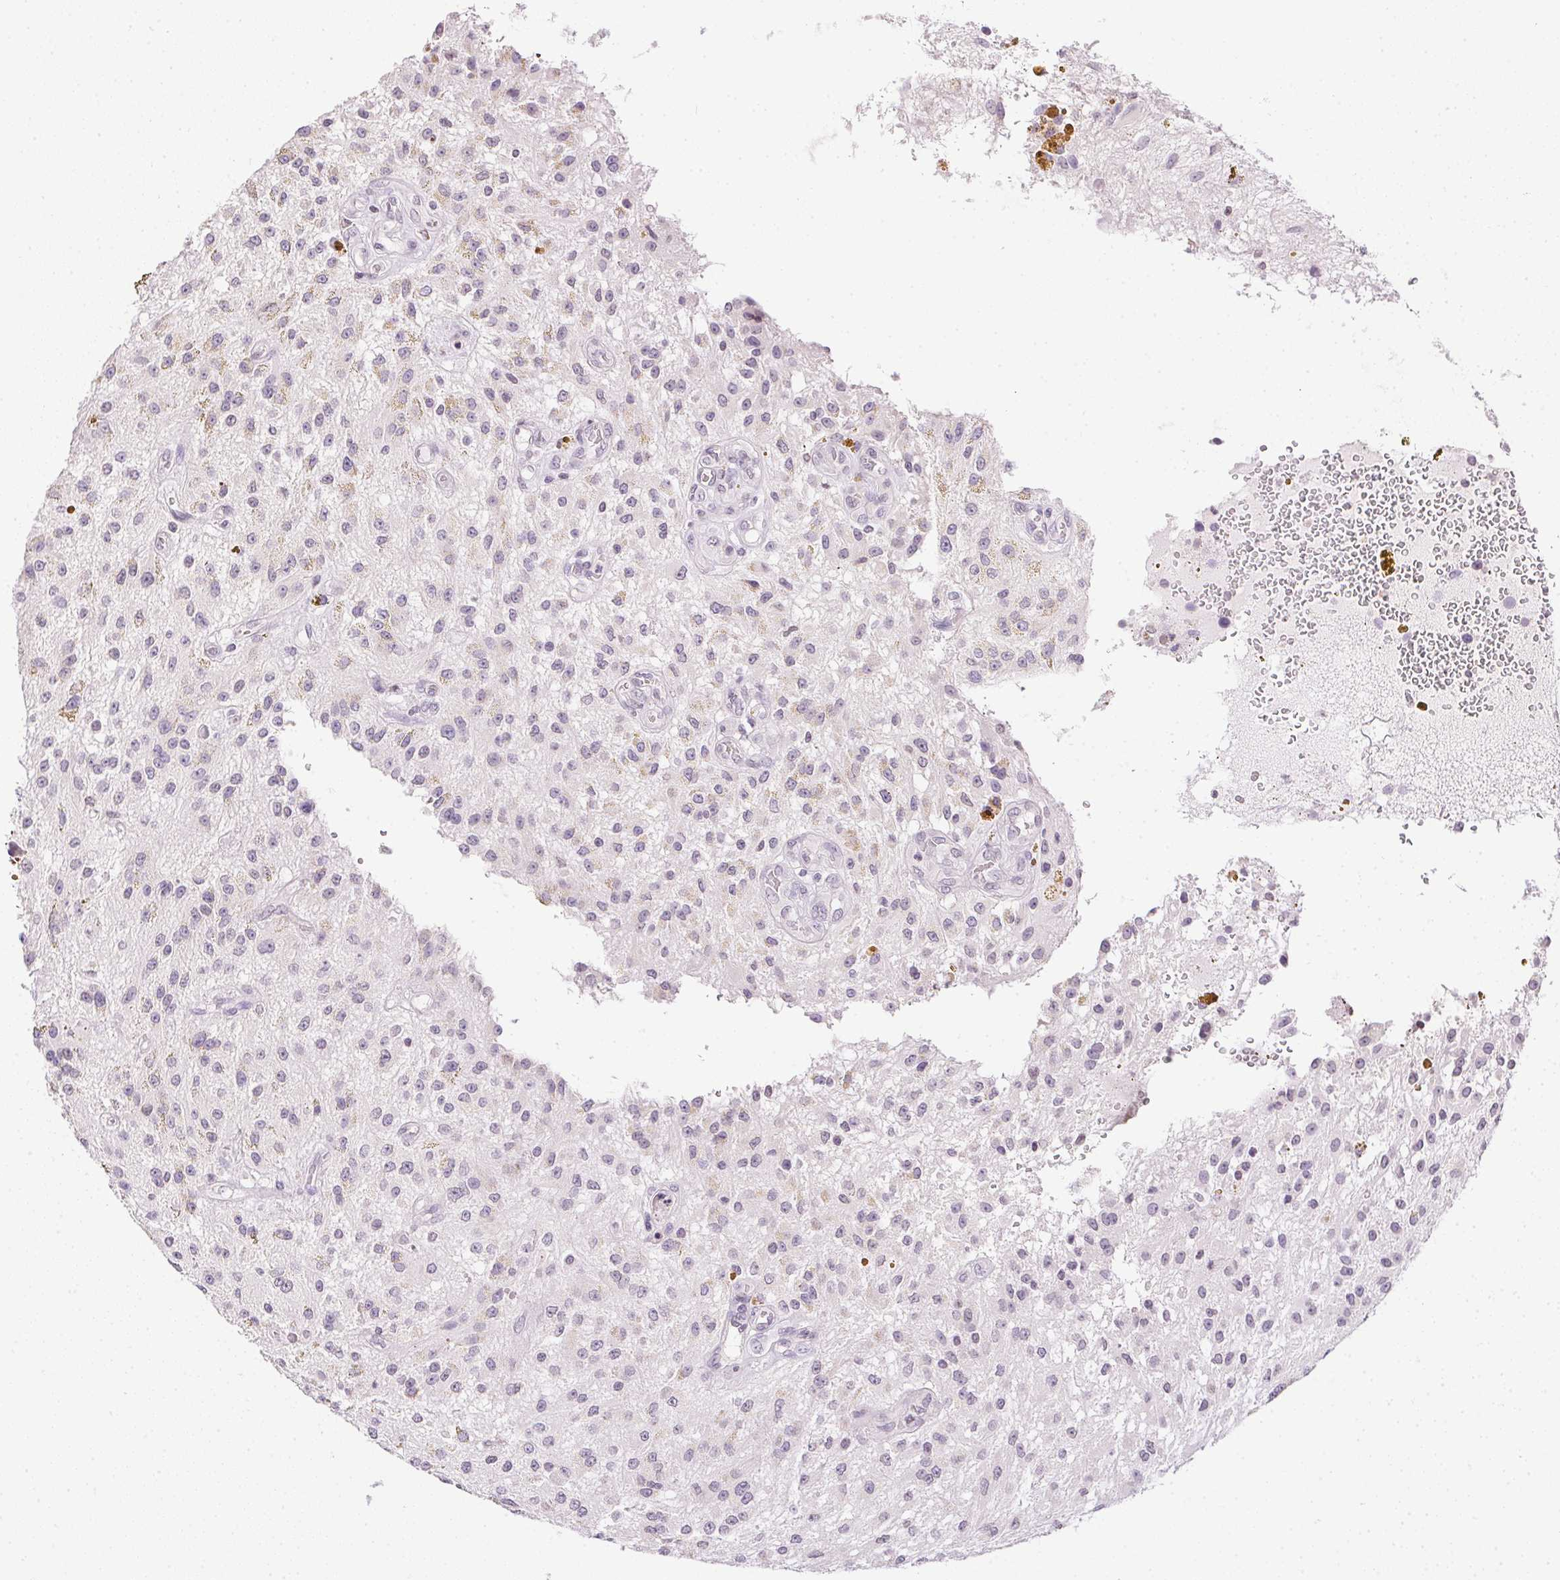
{"staining": {"intensity": "negative", "quantity": "none", "location": "none"}, "tissue": "glioma", "cell_type": "Tumor cells", "image_type": "cancer", "snomed": [{"axis": "morphology", "description": "Glioma, malignant, Low grade"}, {"axis": "topography", "description": "Cerebellum"}], "caption": "Immunohistochemistry (IHC) of malignant glioma (low-grade) exhibits no positivity in tumor cells. Brightfield microscopy of IHC stained with DAB (3,3'-diaminobenzidine) (brown) and hematoxylin (blue), captured at high magnification.", "gene": "PRL", "patient": {"sex": "female", "age": 14}}